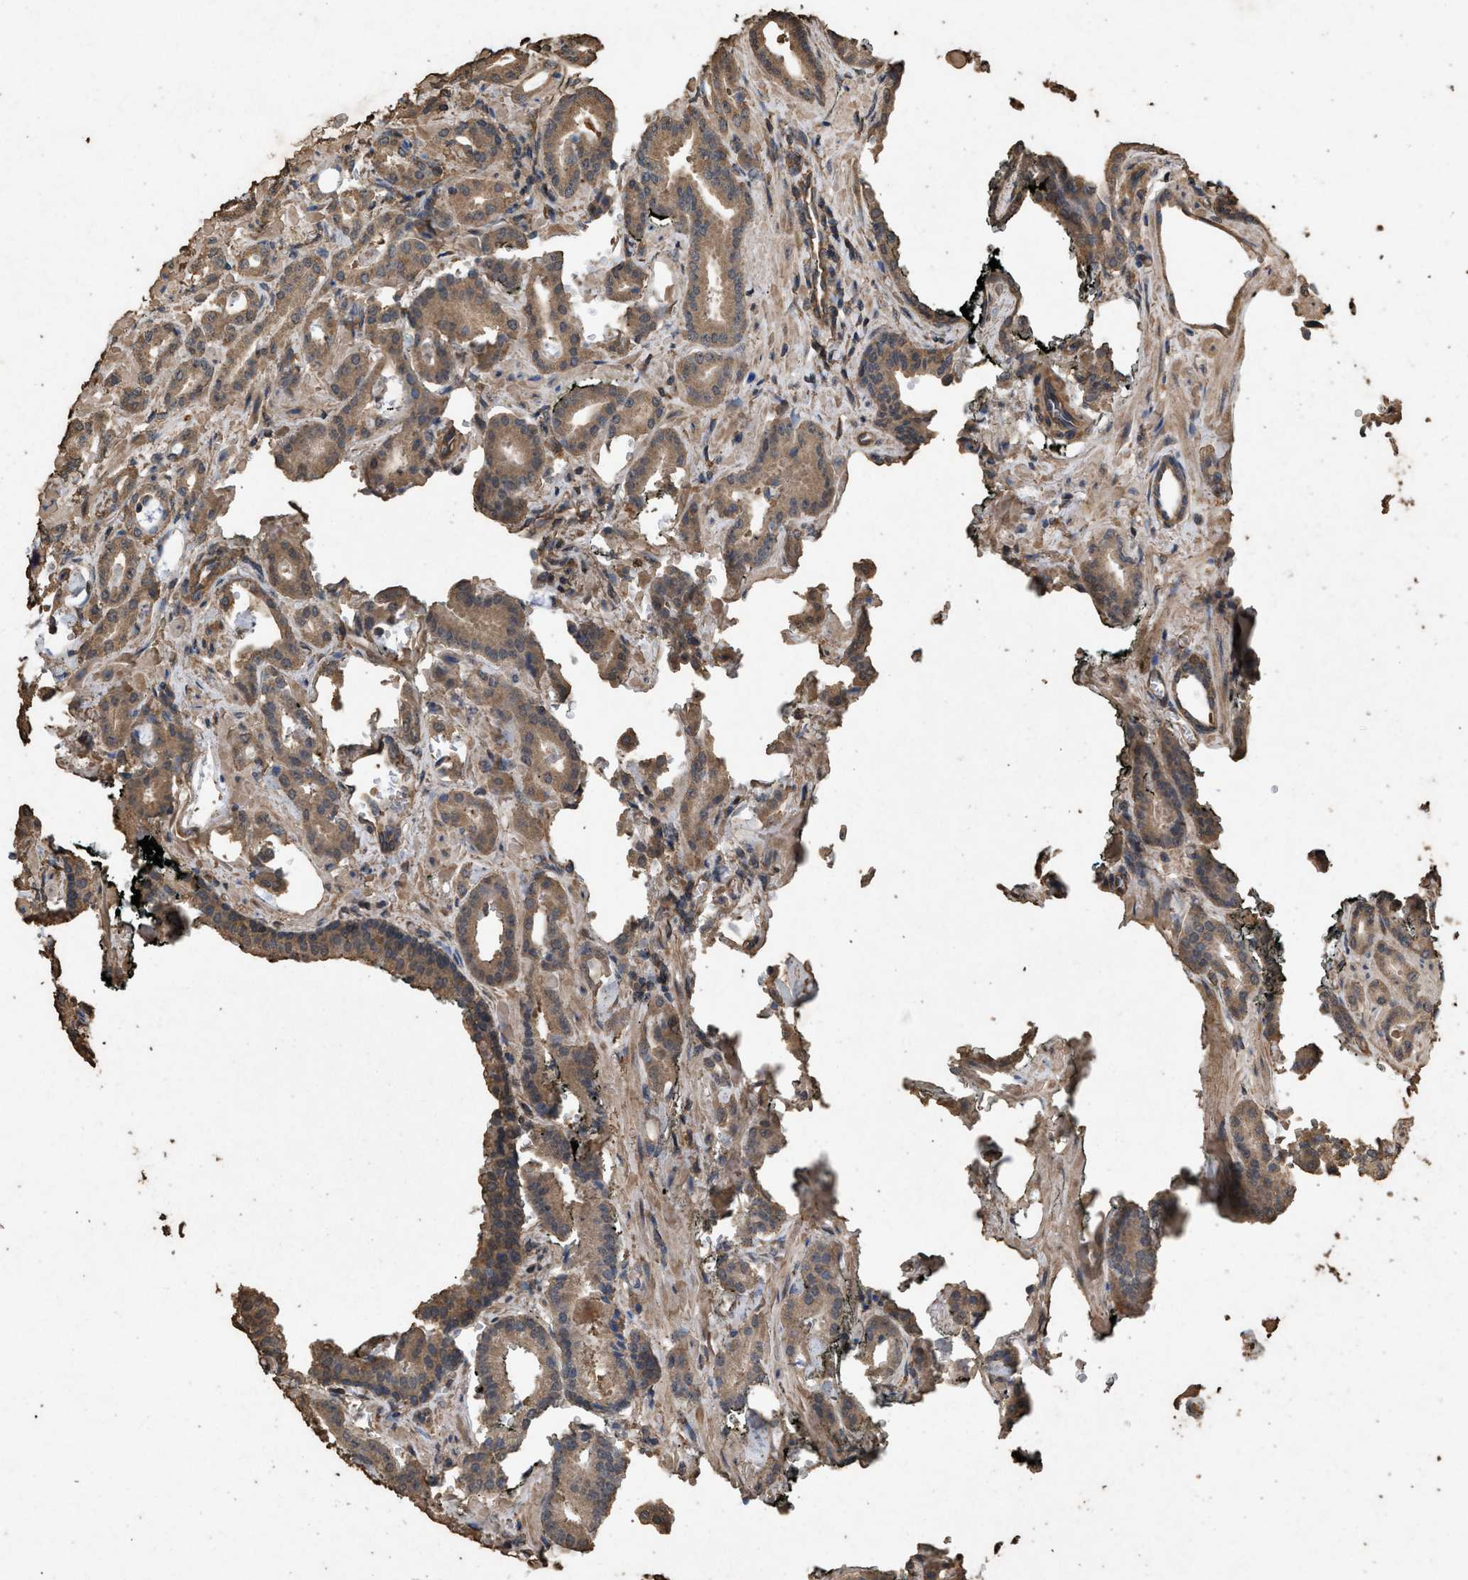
{"staining": {"intensity": "weak", "quantity": ">75%", "location": "cytoplasmic/membranous"}, "tissue": "prostate cancer", "cell_type": "Tumor cells", "image_type": "cancer", "snomed": [{"axis": "morphology", "description": "Adenocarcinoma, Low grade"}, {"axis": "topography", "description": "Prostate"}], "caption": "This photomicrograph reveals immunohistochemistry staining of human prostate cancer, with low weak cytoplasmic/membranous positivity in approximately >75% of tumor cells.", "gene": "DCAF7", "patient": {"sex": "male", "age": 53}}